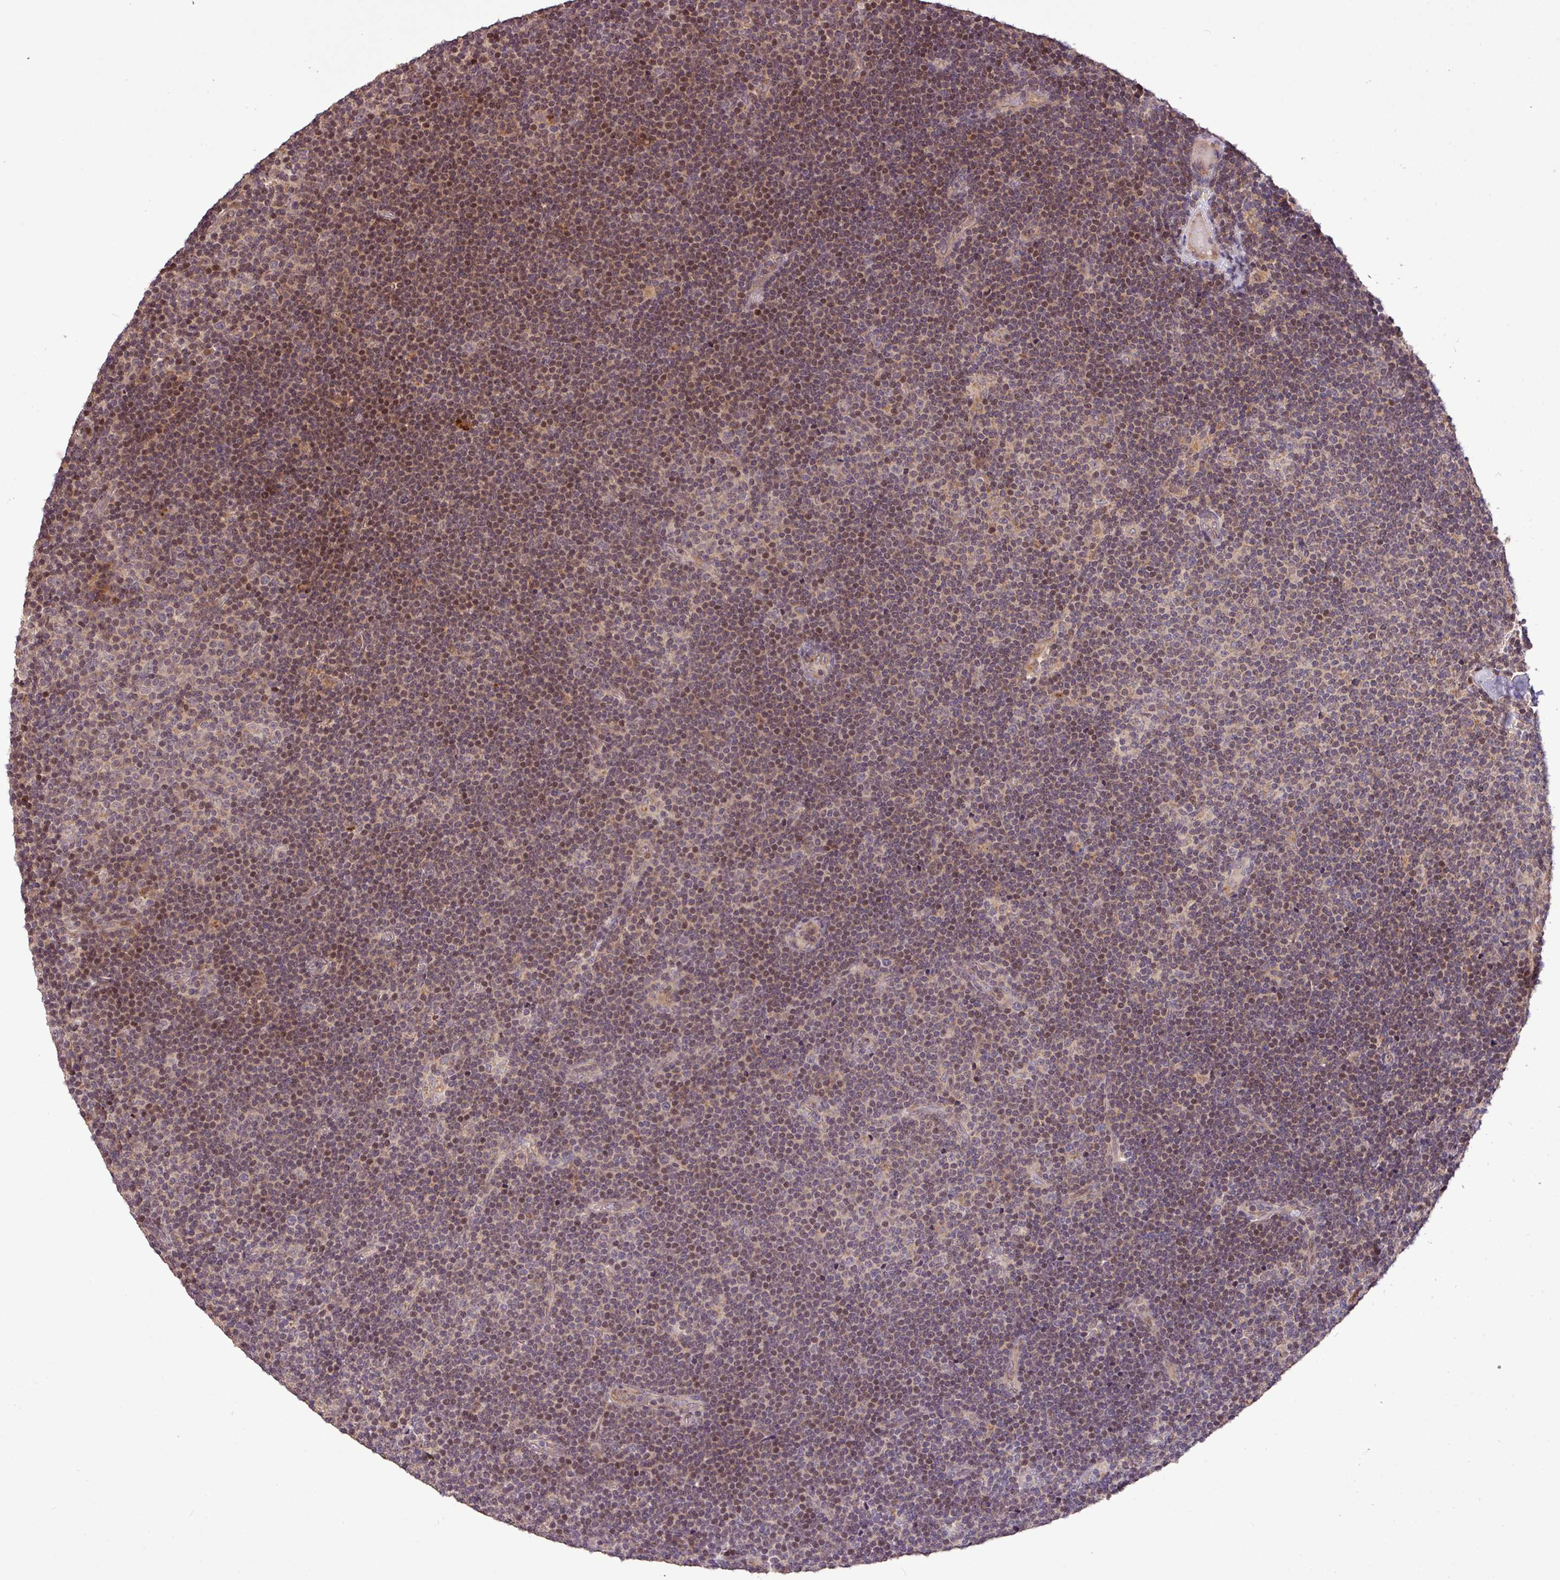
{"staining": {"intensity": "moderate", "quantity": "25%-75%", "location": "cytoplasmic/membranous,nuclear"}, "tissue": "lymphoma", "cell_type": "Tumor cells", "image_type": "cancer", "snomed": [{"axis": "morphology", "description": "Malignant lymphoma, non-Hodgkin's type, Low grade"}, {"axis": "topography", "description": "Lymph node"}], "caption": "This is an image of IHC staining of low-grade malignant lymphoma, non-Hodgkin's type, which shows moderate staining in the cytoplasmic/membranous and nuclear of tumor cells.", "gene": "YPEL3", "patient": {"sex": "male", "age": 48}}